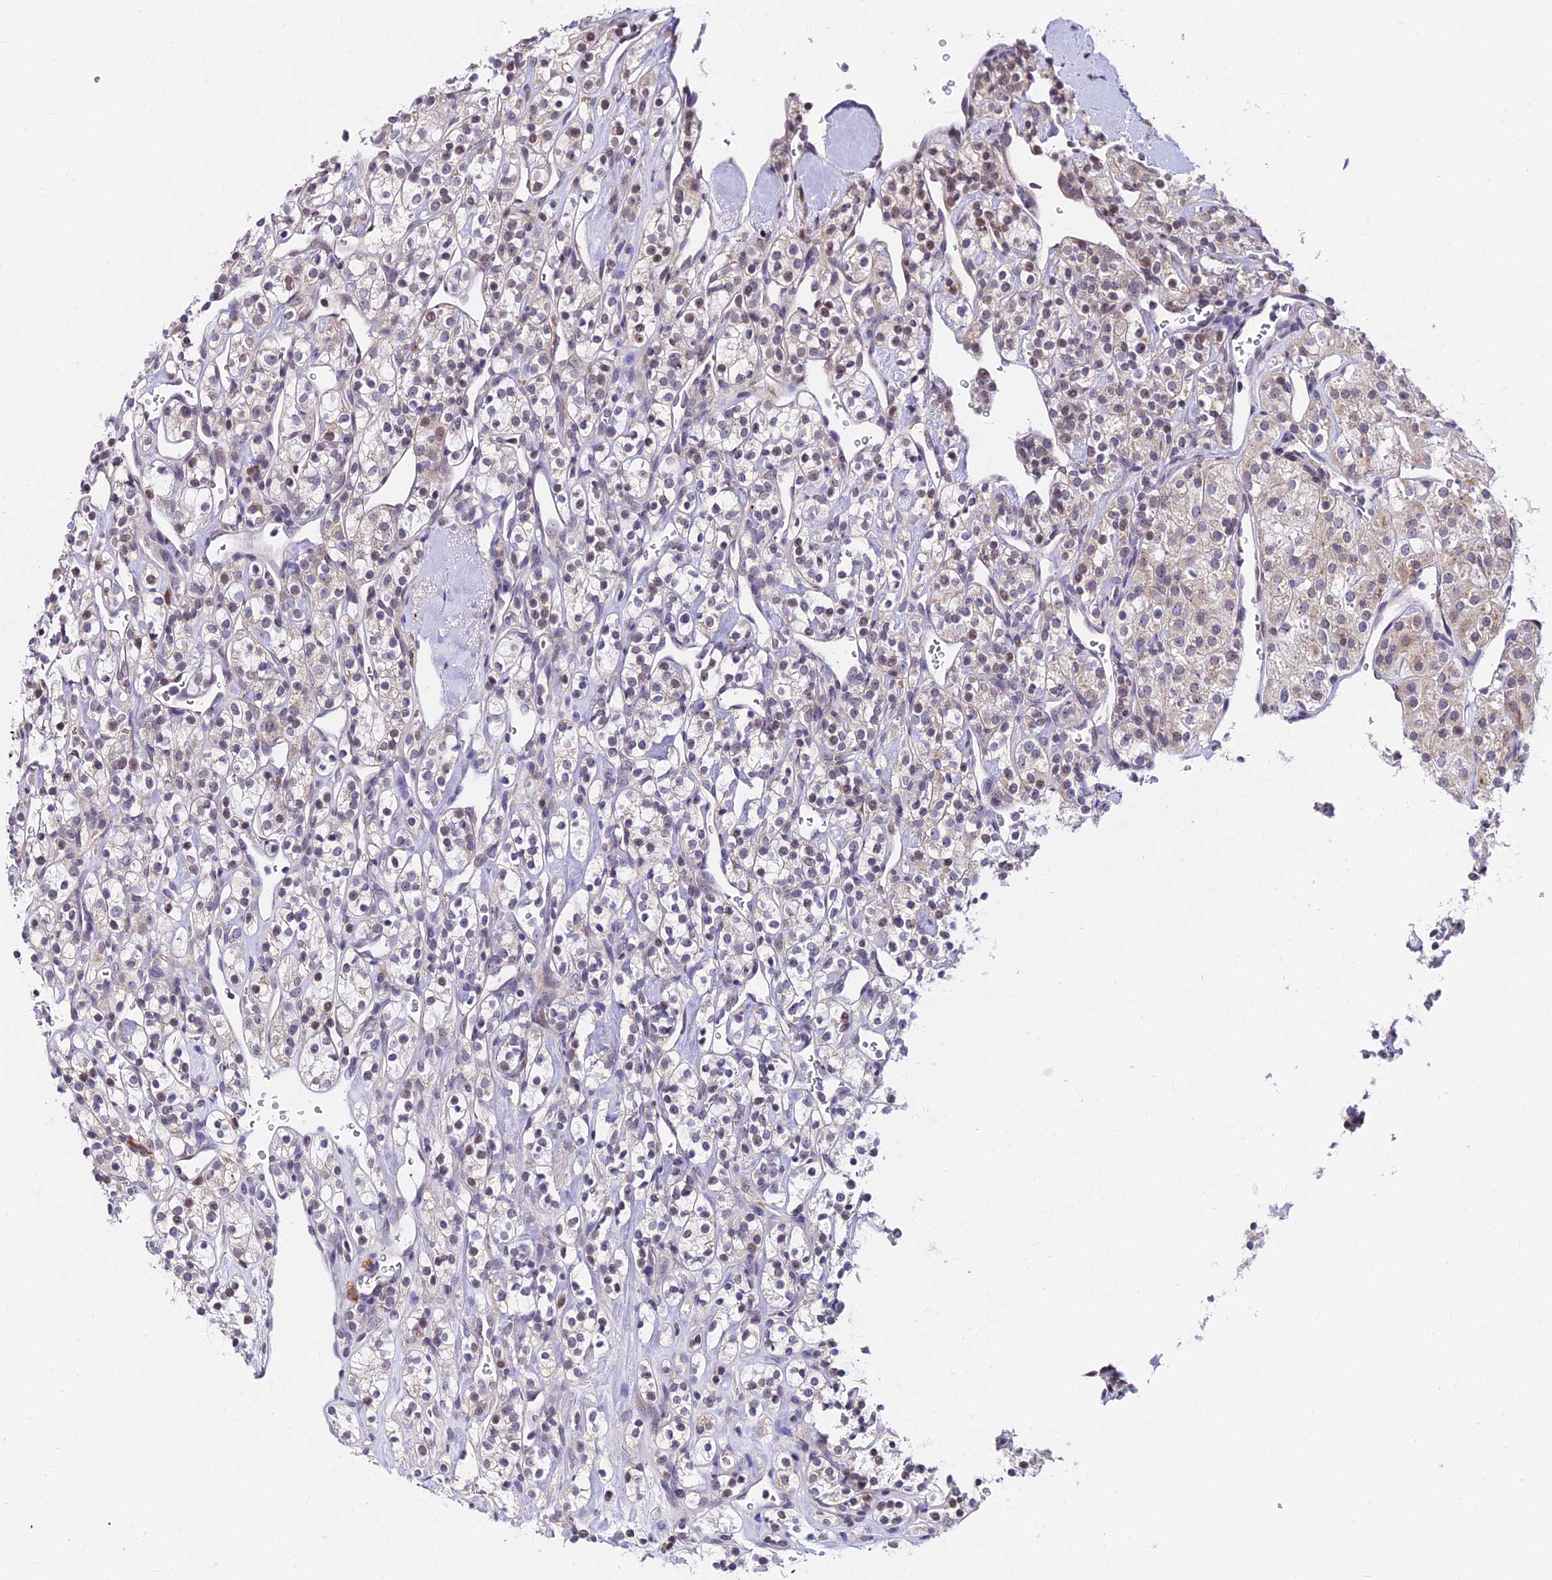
{"staining": {"intensity": "weak", "quantity": "<25%", "location": "nuclear"}, "tissue": "renal cancer", "cell_type": "Tumor cells", "image_type": "cancer", "snomed": [{"axis": "morphology", "description": "Adenocarcinoma, NOS"}, {"axis": "topography", "description": "Kidney"}], "caption": "DAB (3,3'-diaminobenzidine) immunohistochemical staining of renal cancer displays no significant staining in tumor cells.", "gene": "CDNF", "patient": {"sex": "male", "age": 77}}